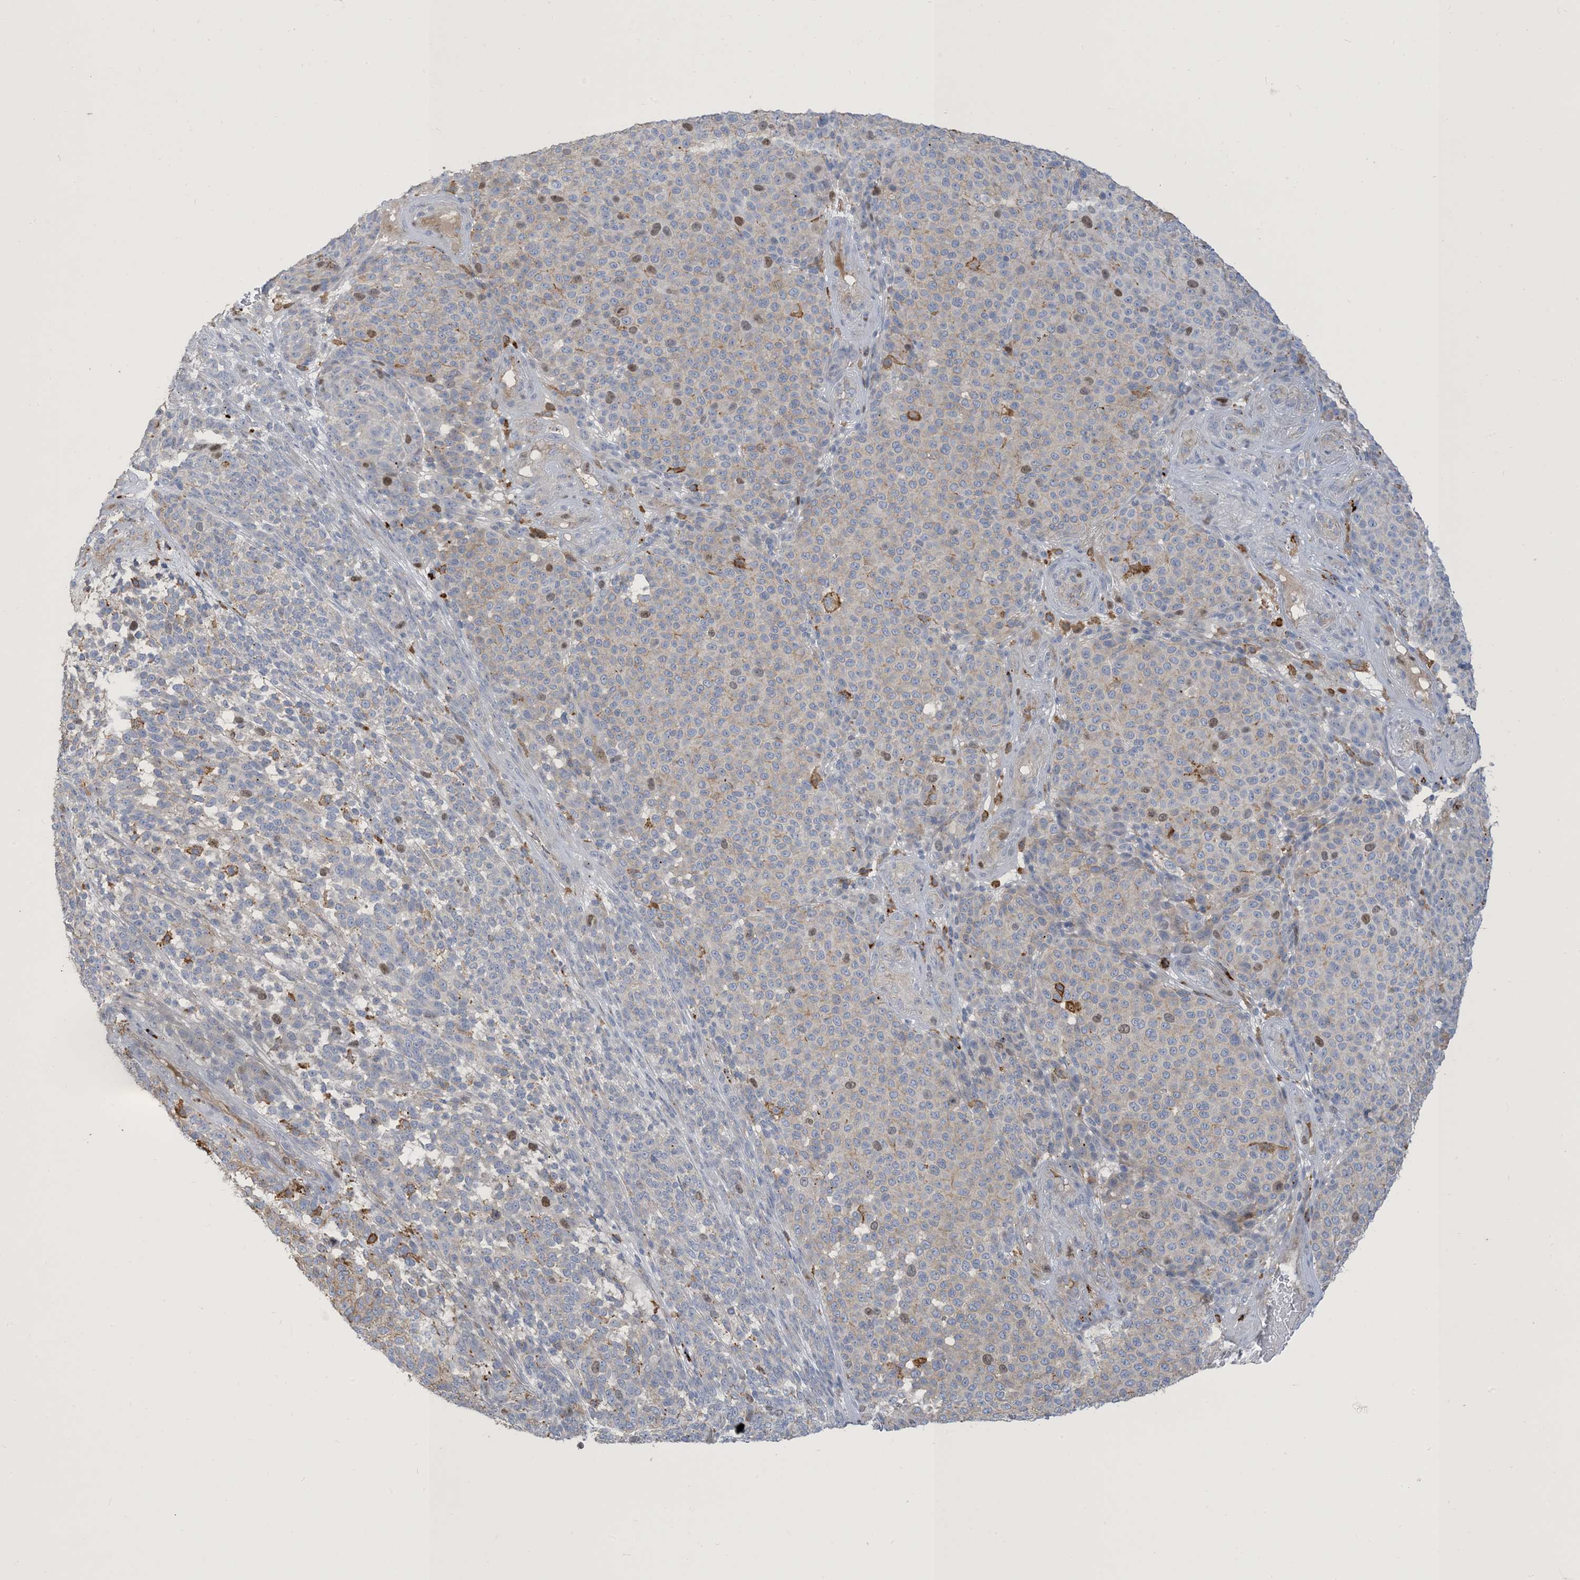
{"staining": {"intensity": "negative", "quantity": "none", "location": "none"}, "tissue": "melanoma", "cell_type": "Tumor cells", "image_type": "cancer", "snomed": [{"axis": "morphology", "description": "Malignant melanoma, NOS"}, {"axis": "topography", "description": "Skin"}], "caption": "This is an IHC micrograph of human melanoma. There is no positivity in tumor cells.", "gene": "PEAR1", "patient": {"sex": "male", "age": 49}}